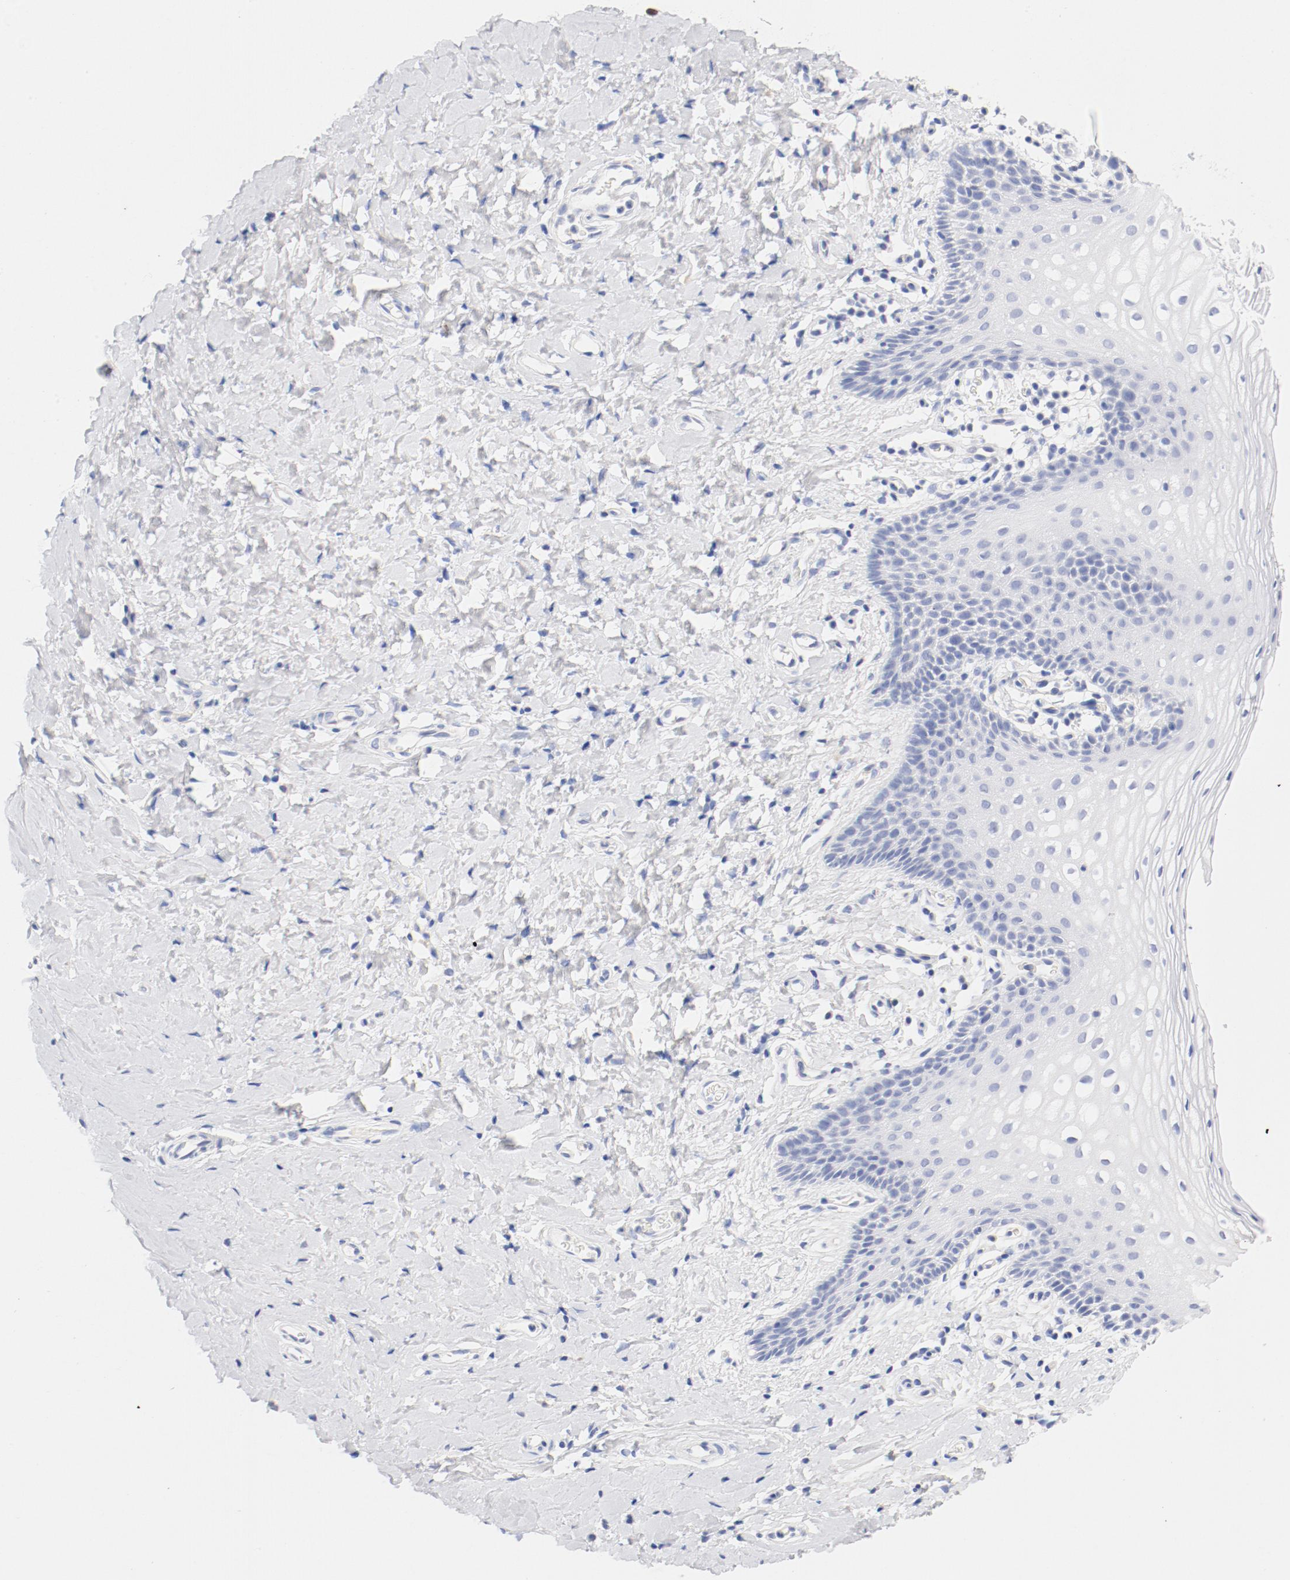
{"staining": {"intensity": "negative", "quantity": "none", "location": "none"}, "tissue": "vagina", "cell_type": "Squamous epithelial cells", "image_type": "normal", "snomed": [{"axis": "morphology", "description": "Normal tissue, NOS"}, {"axis": "topography", "description": "Vagina"}], "caption": "This is a image of immunohistochemistry staining of unremarkable vagina, which shows no expression in squamous epithelial cells.", "gene": "HOMER1", "patient": {"sex": "female", "age": 55}}